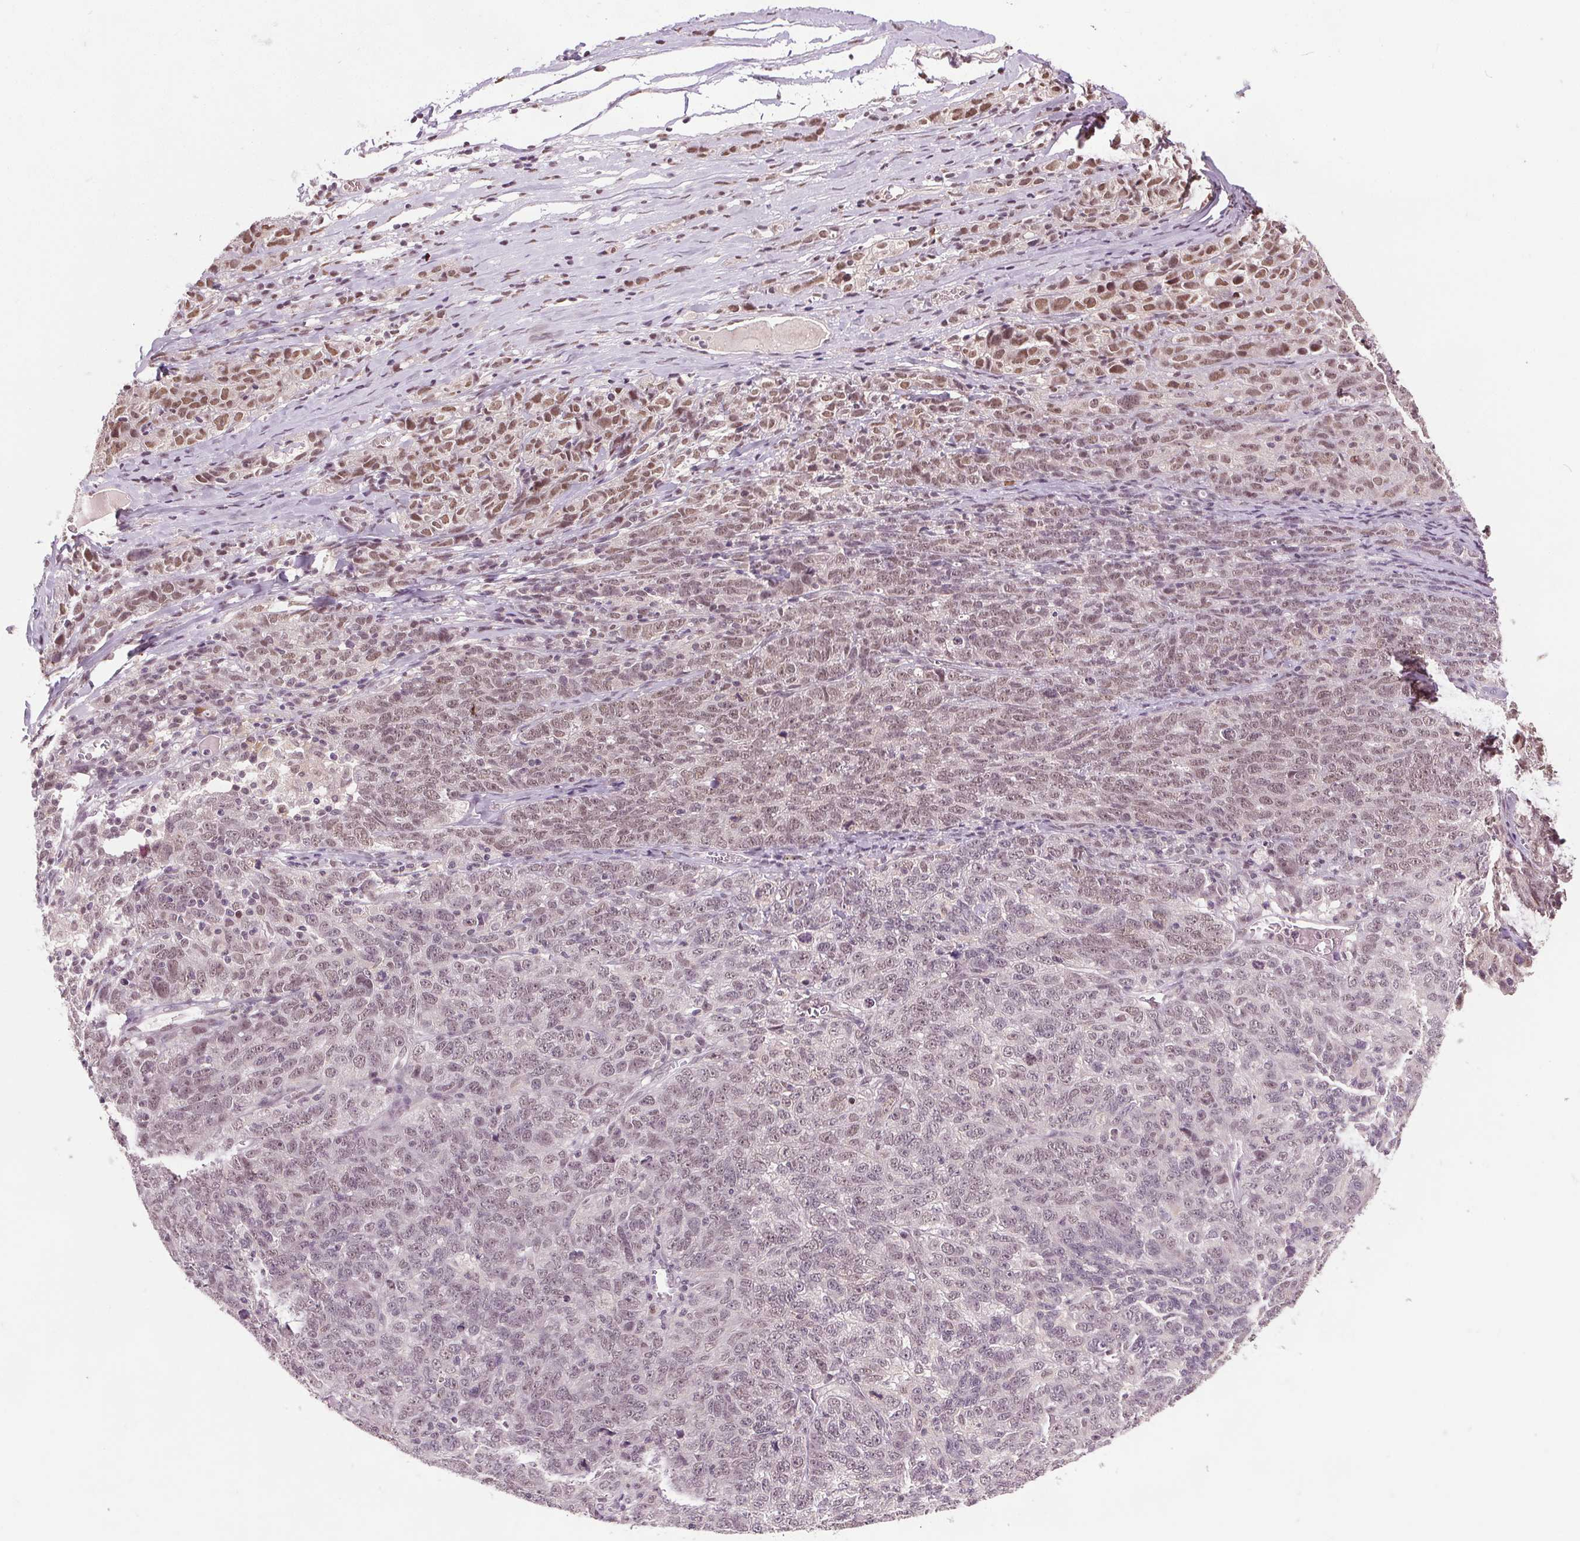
{"staining": {"intensity": "moderate", "quantity": "25%-75%", "location": "nuclear"}, "tissue": "ovarian cancer", "cell_type": "Tumor cells", "image_type": "cancer", "snomed": [{"axis": "morphology", "description": "Cystadenocarcinoma, serous, NOS"}, {"axis": "topography", "description": "Ovary"}], "caption": "Moderate nuclear protein expression is seen in approximately 25%-75% of tumor cells in serous cystadenocarcinoma (ovarian). (brown staining indicates protein expression, while blue staining denotes nuclei).", "gene": "MED6", "patient": {"sex": "female", "age": 71}}